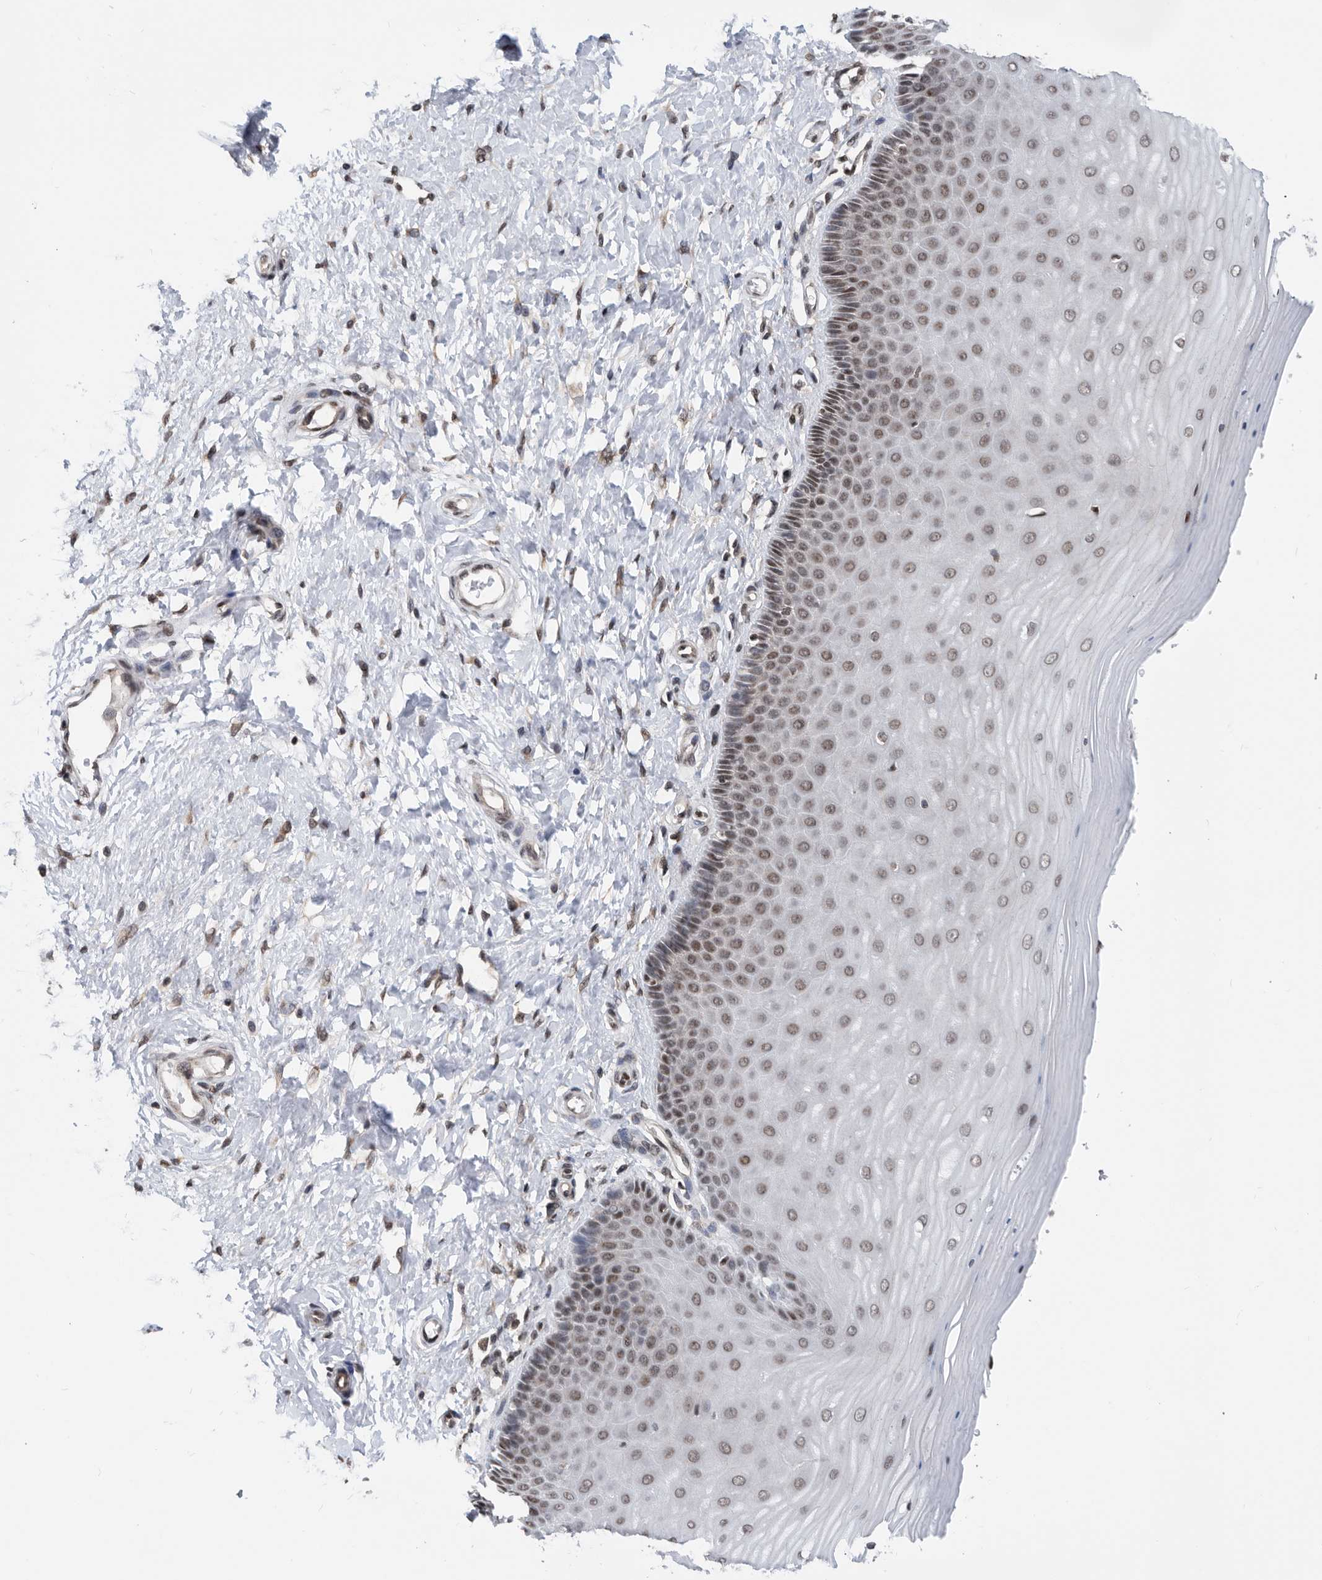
{"staining": {"intensity": "weak", "quantity": ">75%", "location": "nuclear"}, "tissue": "cervix", "cell_type": "Glandular cells", "image_type": "normal", "snomed": [{"axis": "morphology", "description": "Normal tissue, NOS"}, {"axis": "topography", "description": "Cervix"}], "caption": "Immunohistochemical staining of normal human cervix displays low levels of weak nuclear expression in approximately >75% of glandular cells.", "gene": "SNRNP48", "patient": {"sex": "female", "age": 55}}